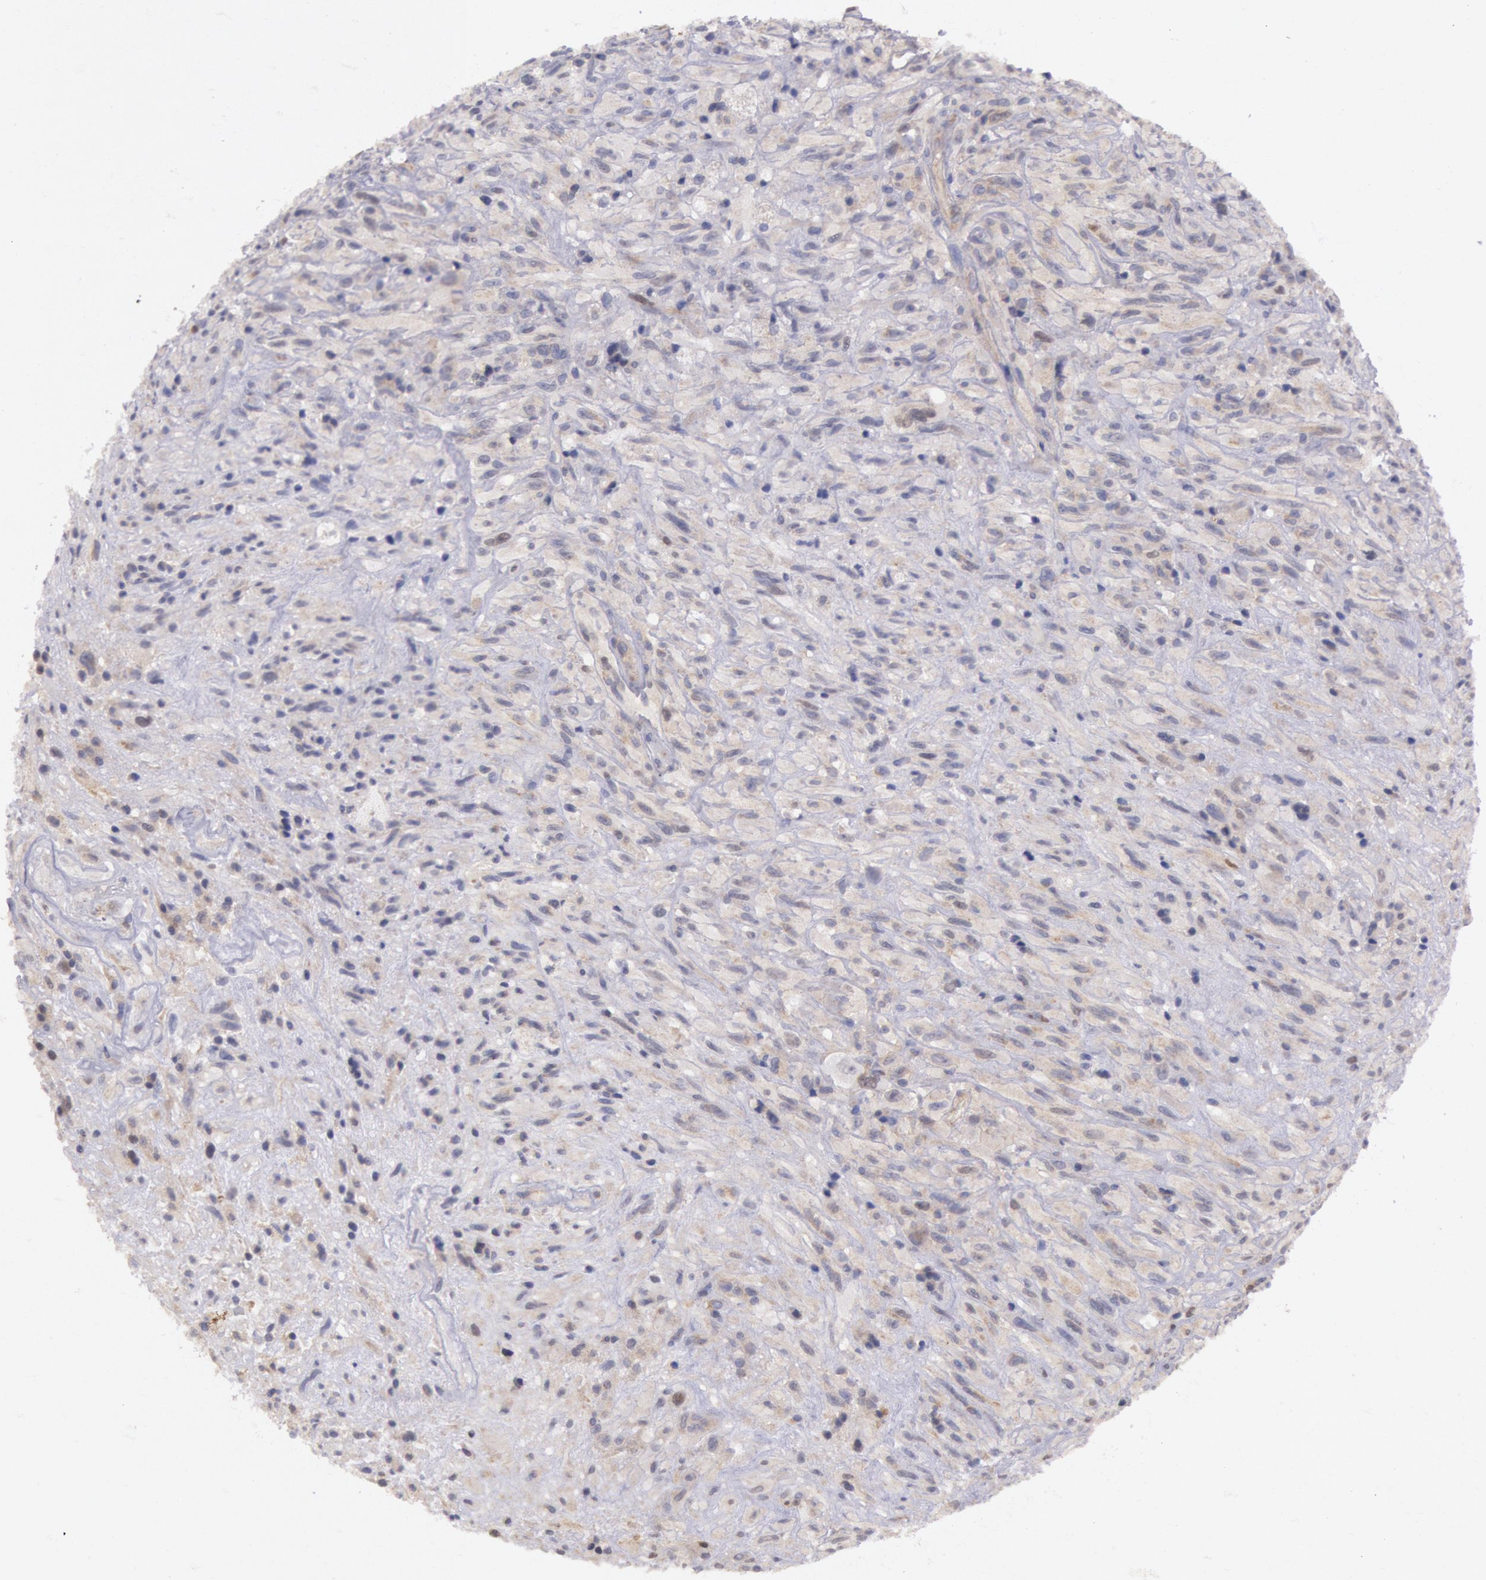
{"staining": {"intensity": "negative", "quantity": "none", "location": "none"}, "tissue": "glioma", "cell_type": "Tumor cells", "image_type": "cancer", "snomed": [{"axis": "morphology", "description": "Glioma, malignant, High grade"}, {"axis": "topography", "description": "Brain"}], "caption": "DAB immunohistochemical staining of glioma reveals no significant positivity in tumor cells. The staining was performed using DAB to visualize the protein expression in brown, while the nuclei were stained in blue with hematoxylin (Magnification: 20x).", "gene": "AMOTL1", "patient": {"sex": "male", "age": 48}}